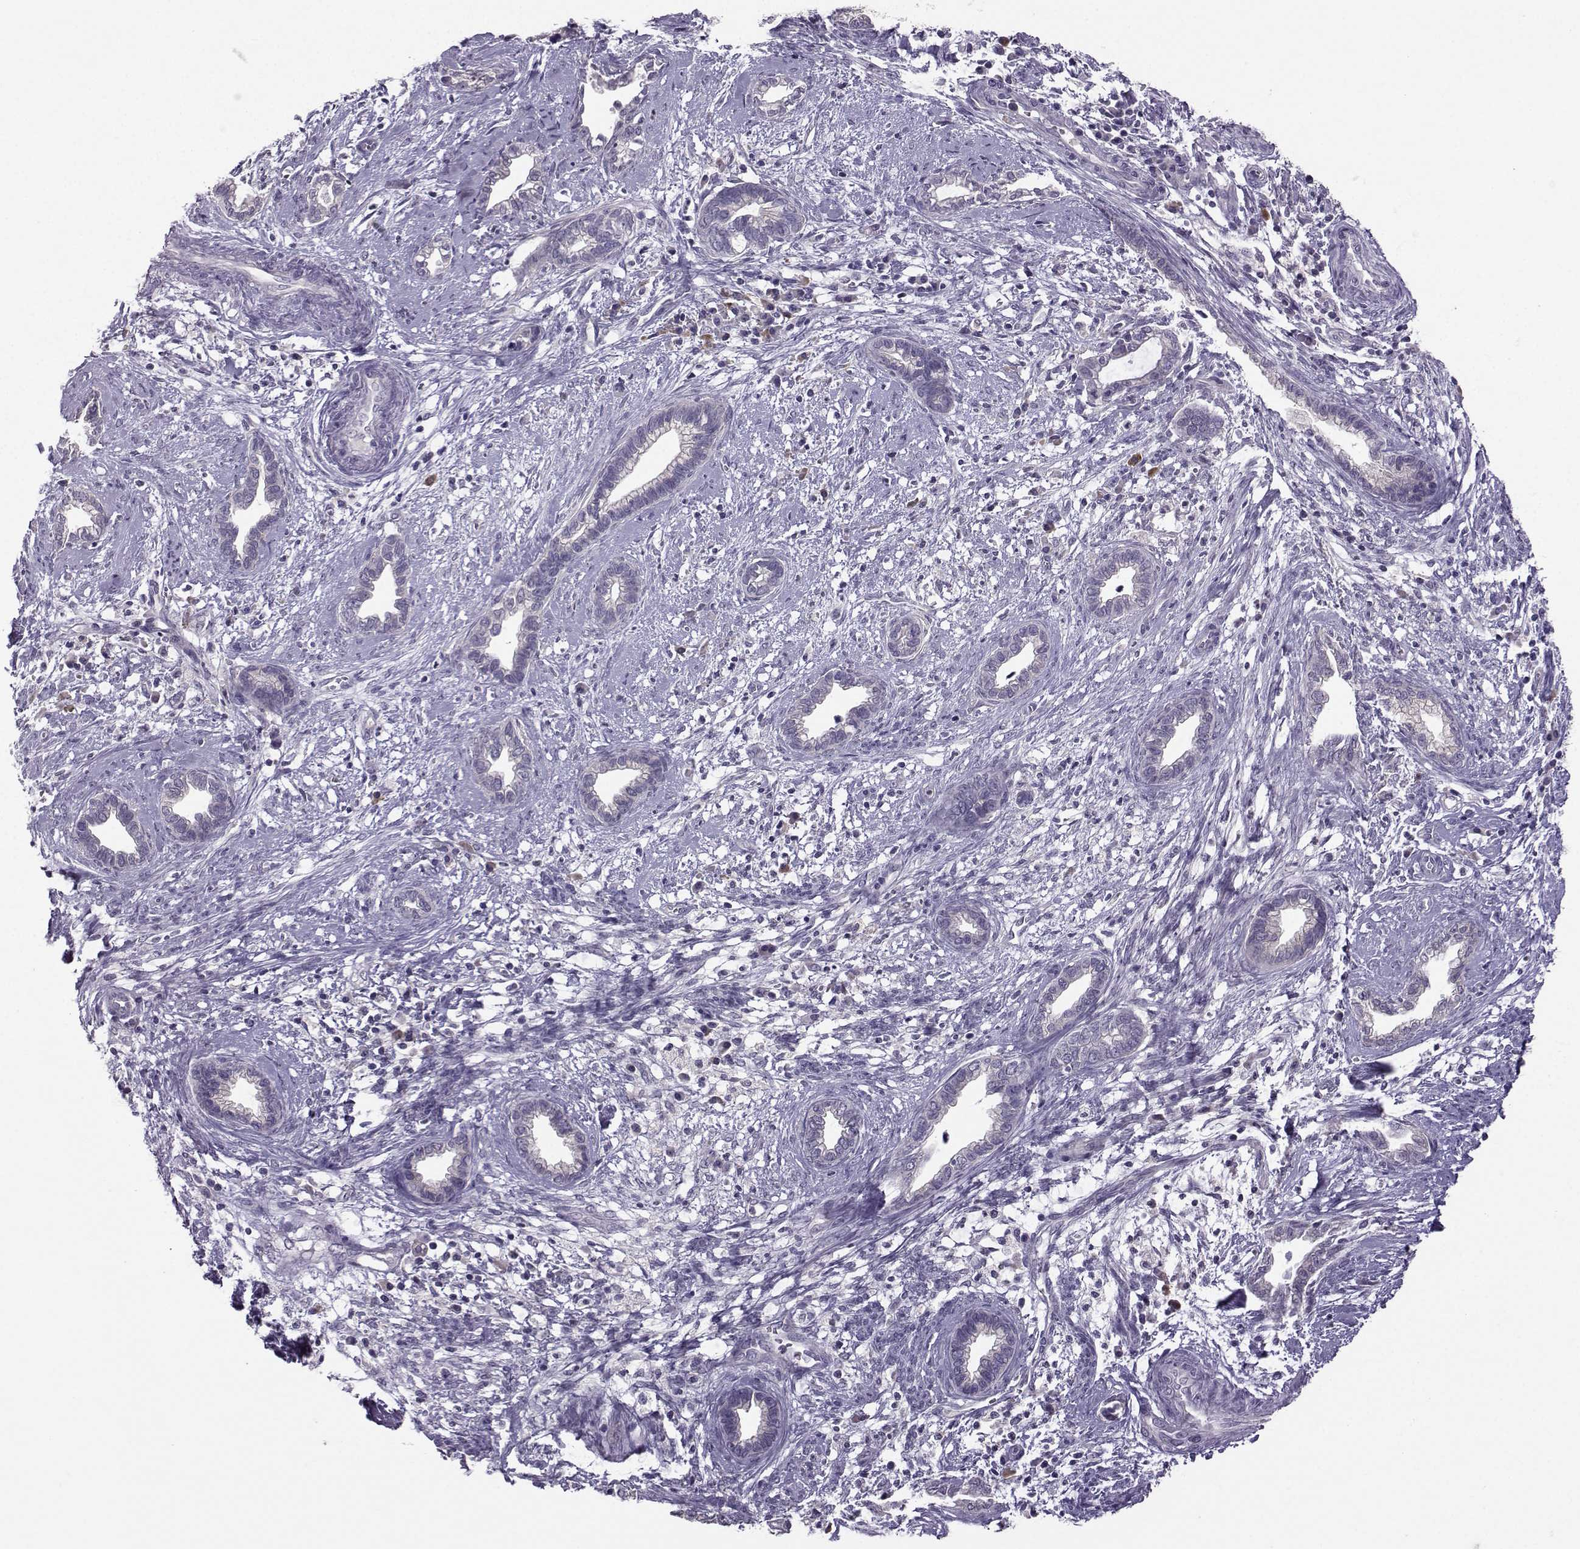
{"staining": {"intensity": "negative", "quantity": "none", "location": "none"}, "tissue": "cervical cancer", "cell_type": "Tumor cells", "image_type": "cancer", "snomed": [{"axis": "morphology", "description": "Adenocarcinoma, NOS"}, {"axis": "topography", "description": "Cervix"}], "caption": "This image is of cervical cancer (adenocarcinoma) stained with immunohistochemistry (IHC) to label a protein in brown with the nuclei are counter-stained blue. There is no staining in tumor cells.", "gene": "FCAMR", "patient": {"sex": "female", "age": 62}}